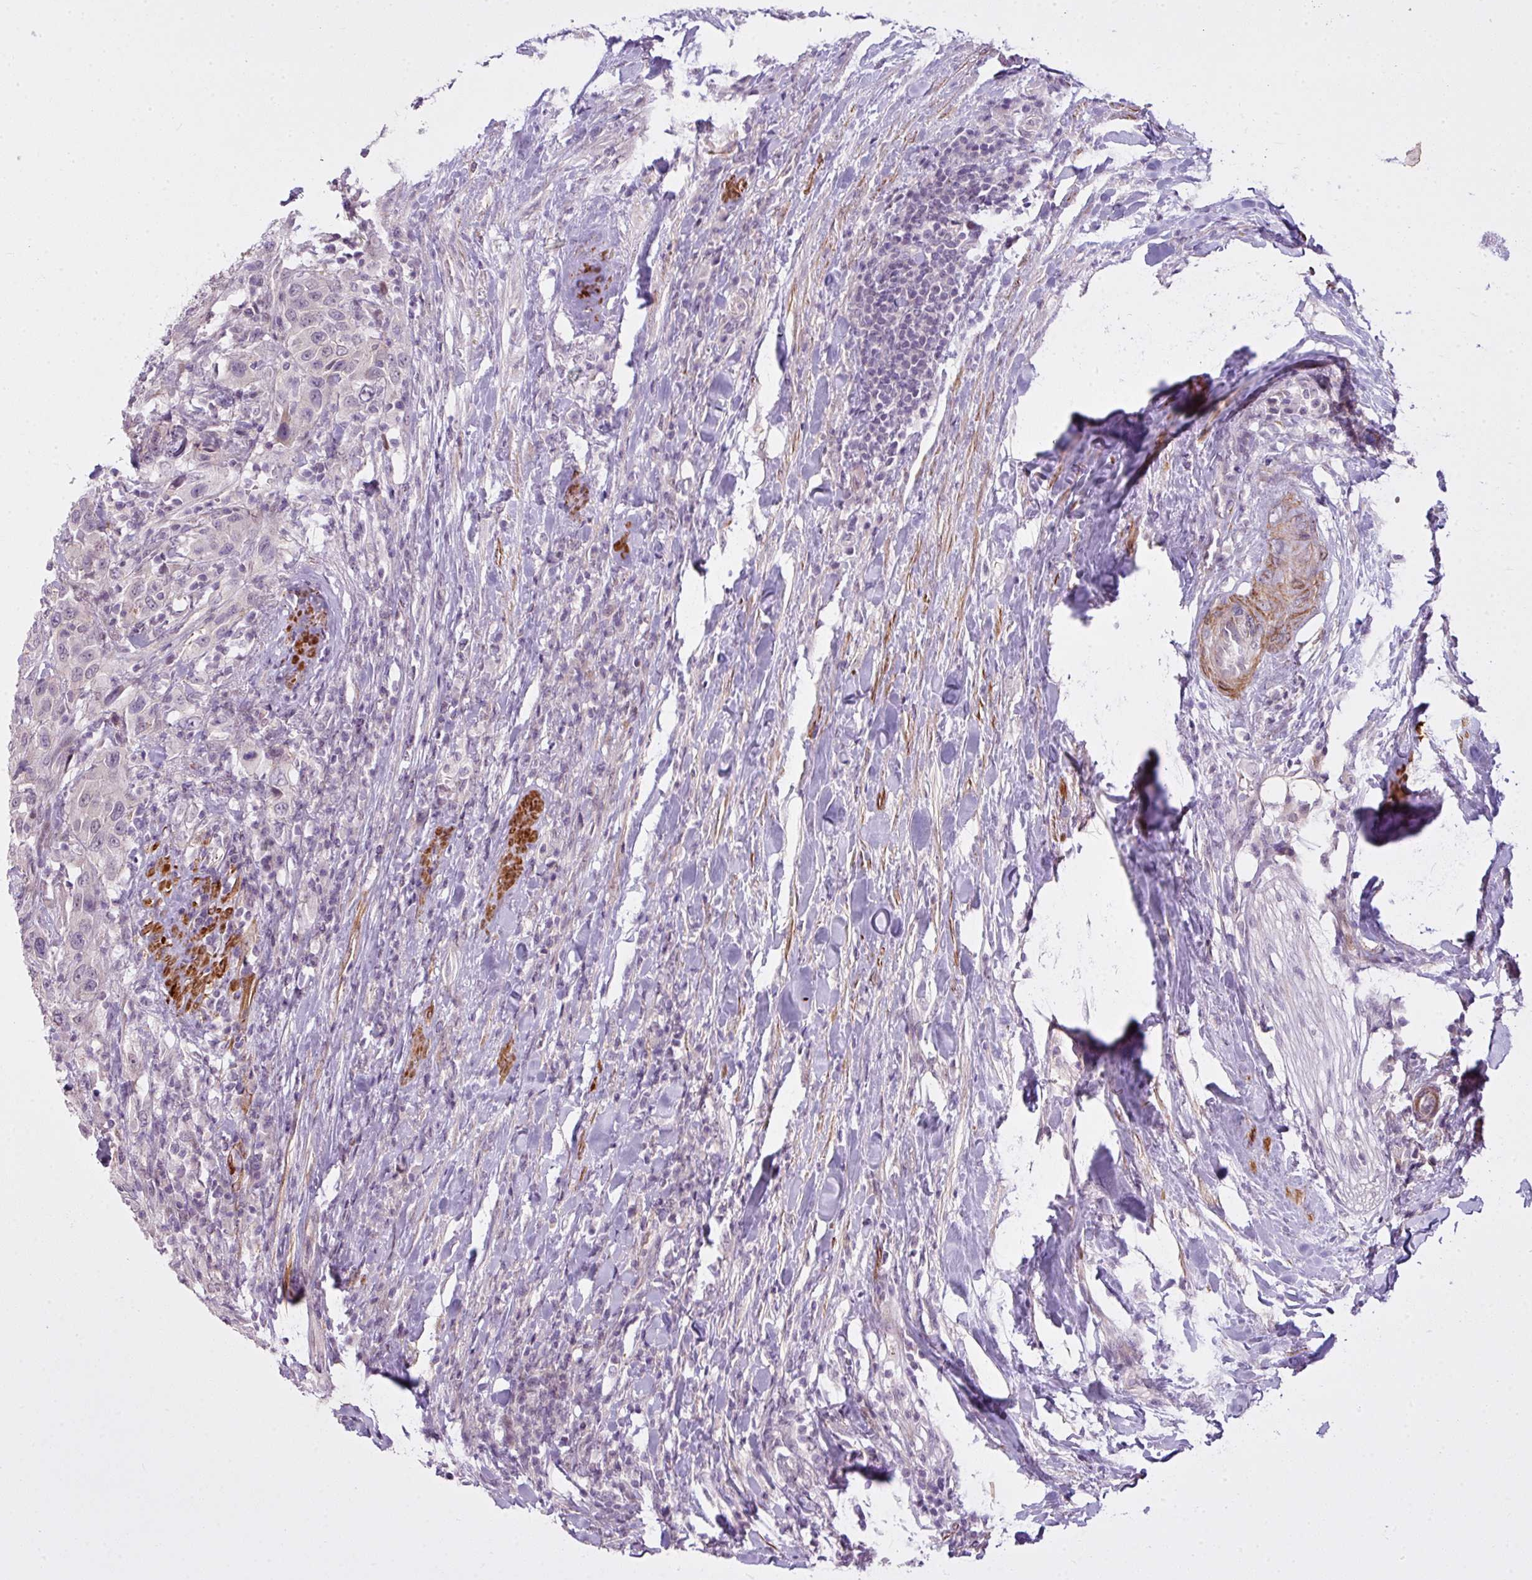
{"staining": {"intensity": "negative", "quantity": "none", "location": "none"}, "tissue": "urothelial cancer", "cell_type": "Tumor cells", "image_type": "cancer", "snomed": [{"axis": "morphology", "description": "Urothelial carcinoma, High grade"}, {"axis": "topography", "description": "Urinary bladder"}], "caption": "There is no significant expression in tumor cells of urothelial carcinoma (high-grade).", "gene": "ZNF688", "patient": {"sex": "male", "age": 61}}